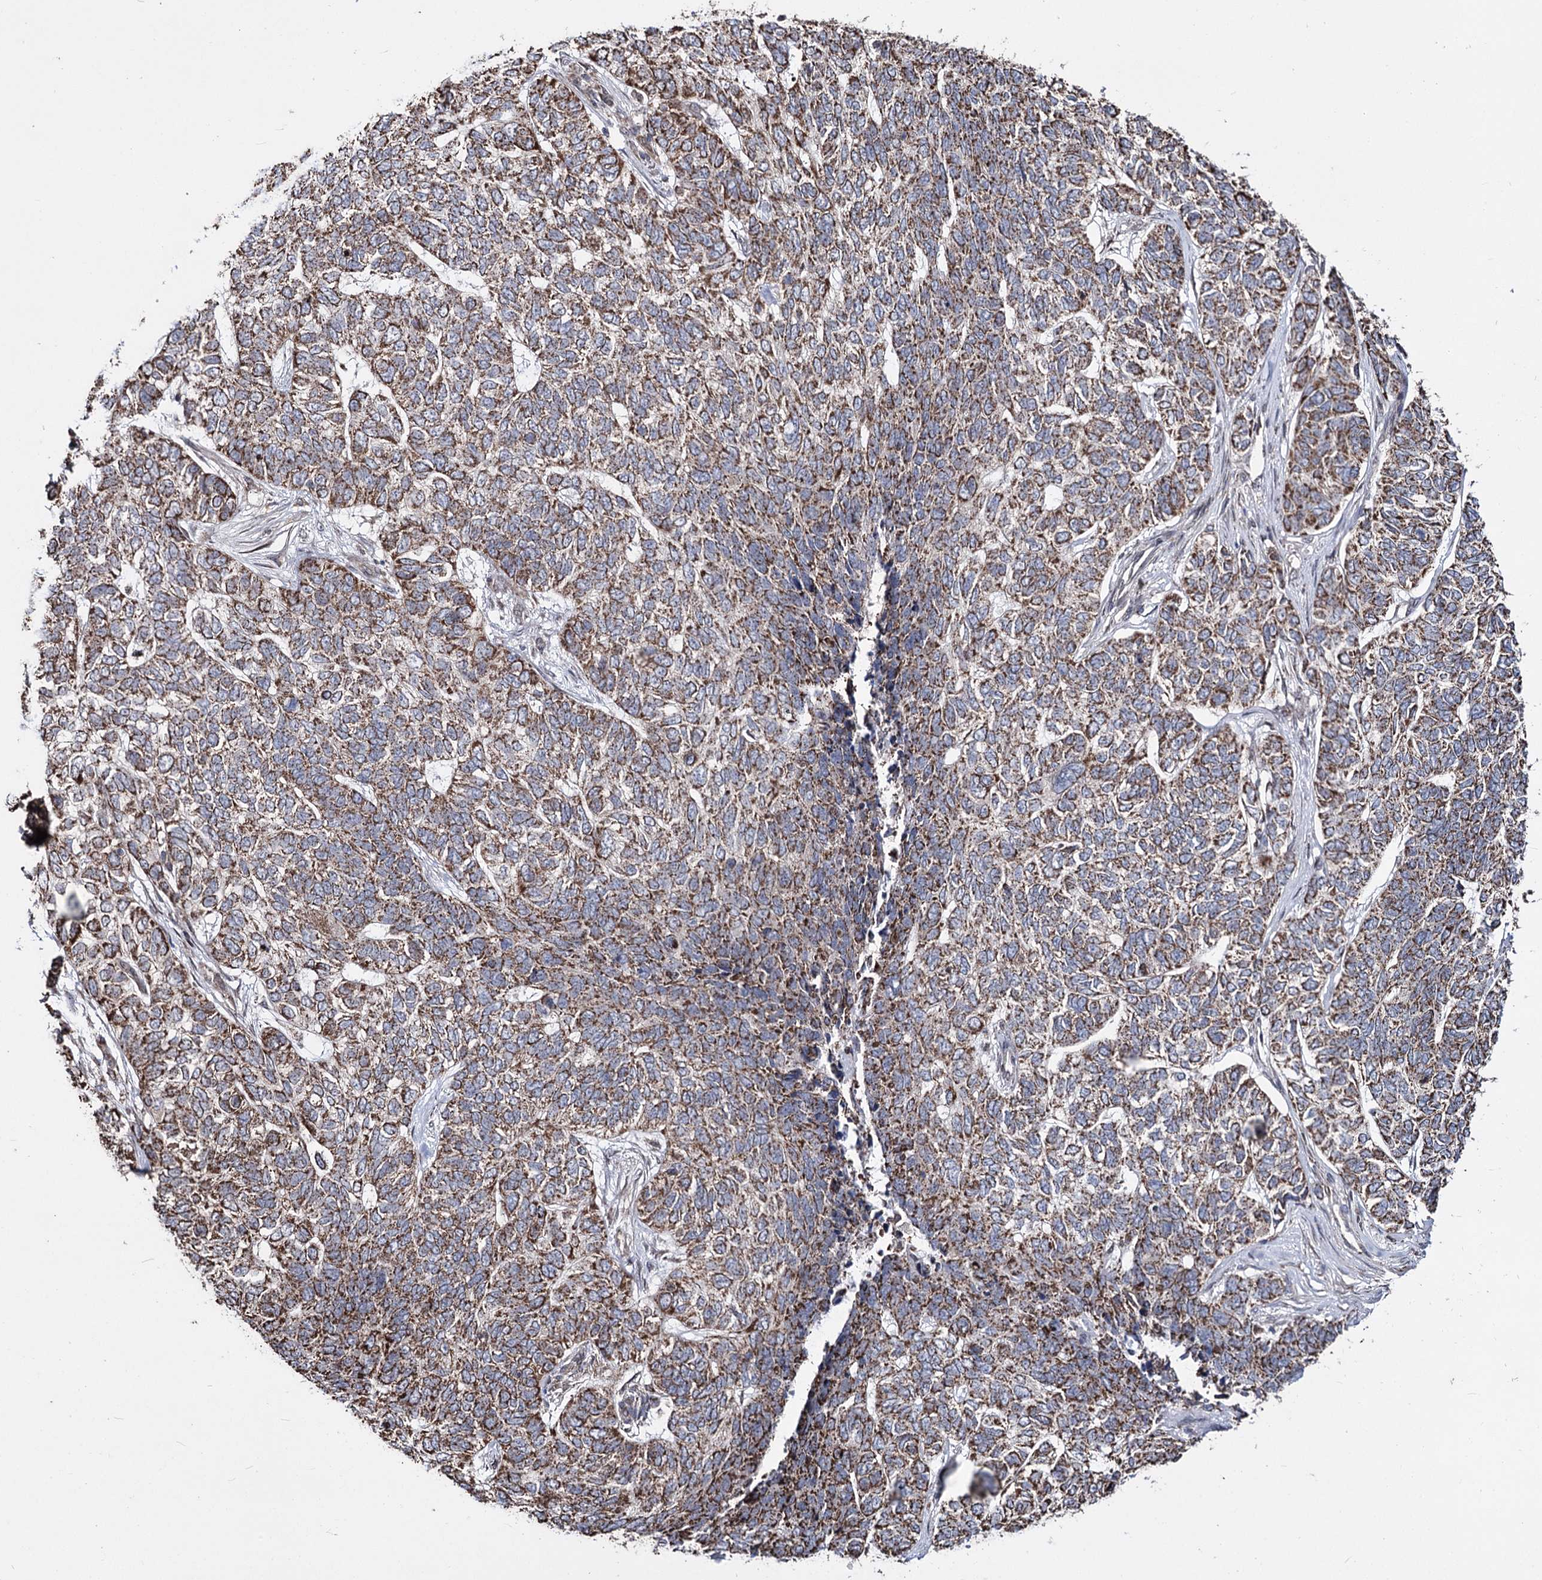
{"staining": {"intensity": "moderate", "quantity": ">75%", "location": "cytoplasmic/membranous"}, "tissue": "skin cancer", "cell_type": "Tumor cells", "image_type": "cancer", "snomed": [{"axis": "morphology", "description": "Basal cell carcinoma"}, {"axis": "topography", "description": "Skin"}], "caption": "Protein expression analysis of human skin cancer reveals moderate cytoplasmic/membranous expression in approximately >75% of tumor cells.", "gene": "CREB3L4", "patient": {"sex": "female", "age": 65}}